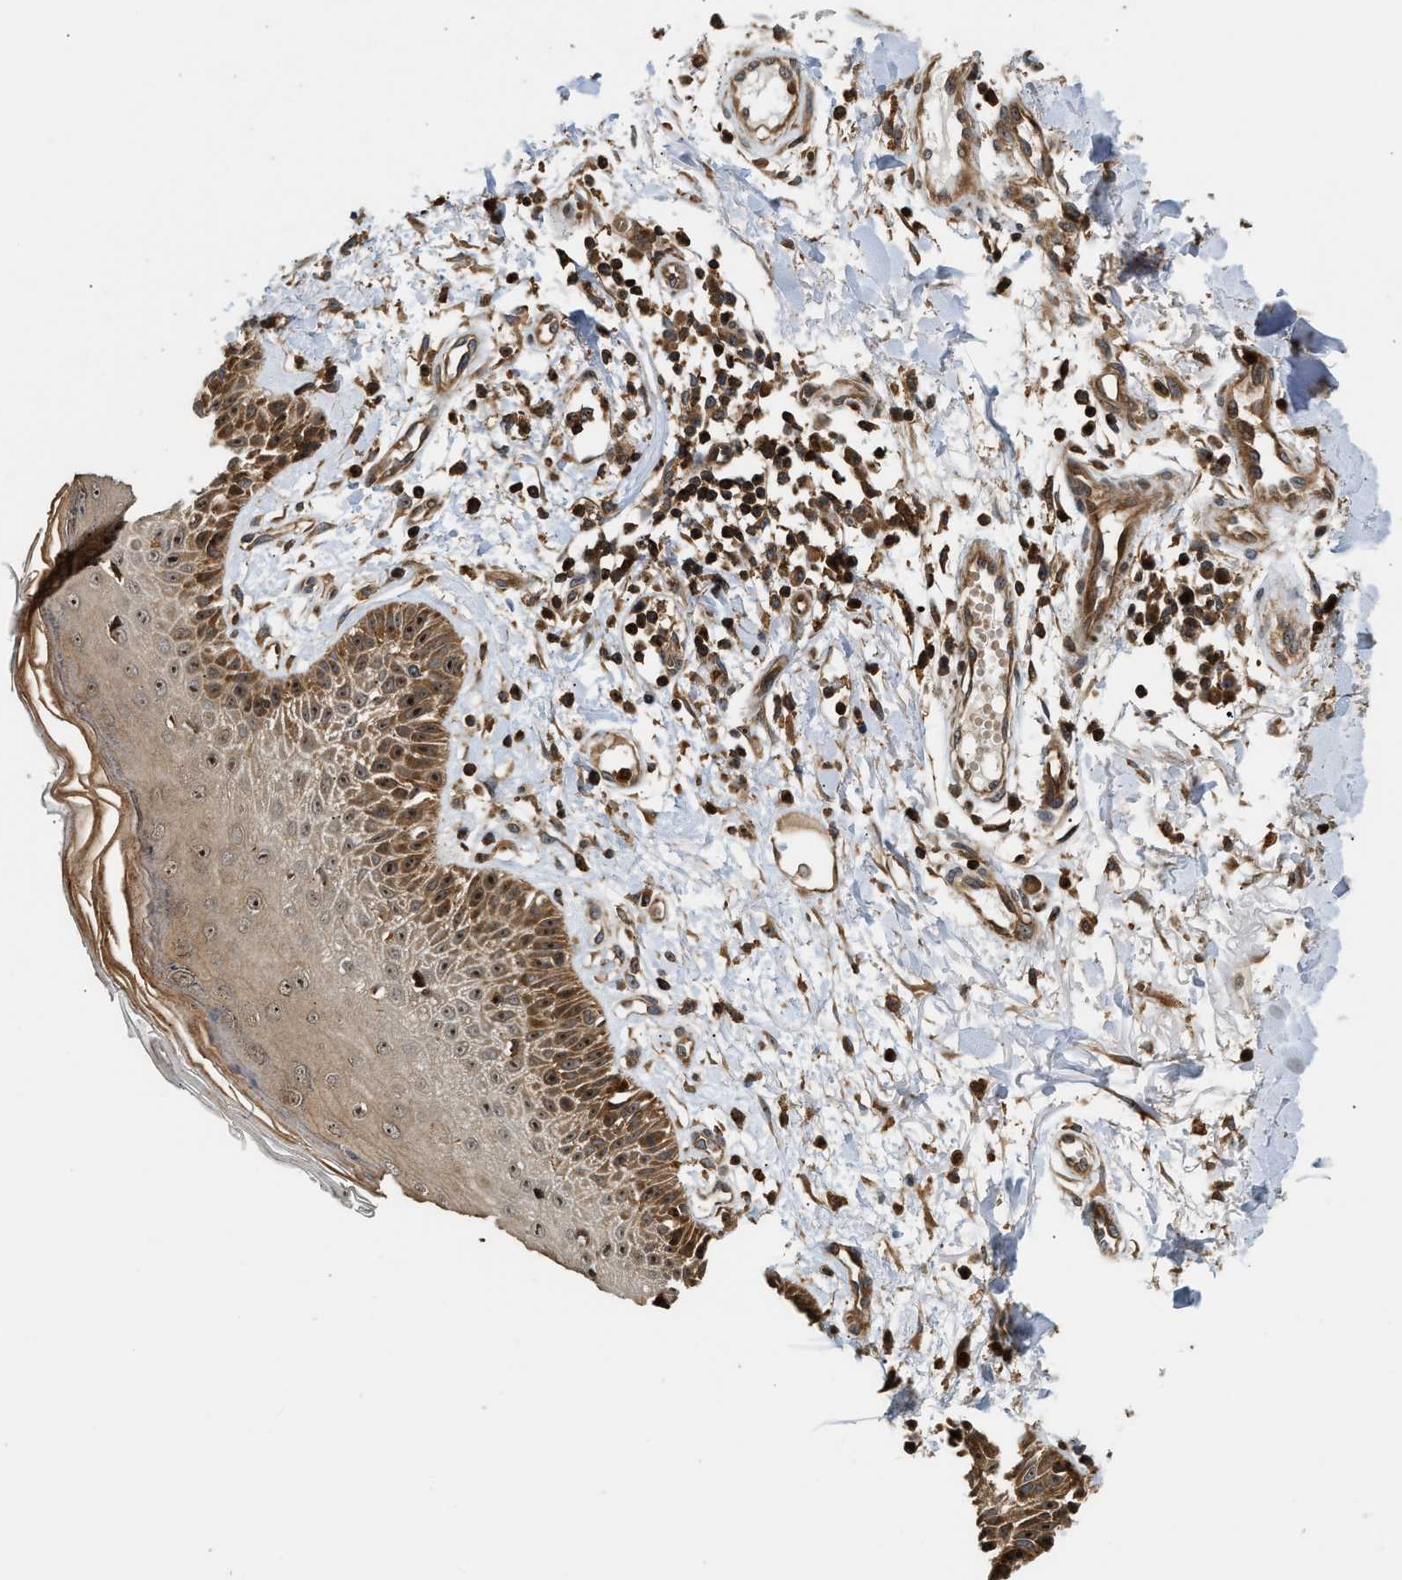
{"staining": {"intensity": "moderate", "quantity": ">75%", "location": "cytoplasmic/membranous"}, "tissue": "skin cancer", "cell_type": "Tumor cells", "image_type": "cancer", "snomed": [{"axis": "morphology", "description": "Normal tissue, NOS"}, {"axis": "morphology", "description": "Basal cell carcinoma"}, {"axis": "topography", "description": "Skin"}], "caption": "The histopathology image exhibits a brown stain indicating the presence of a protein in the cytoplasmic/membranous of tumor cells in basal cell carcinoma (skin). (DAB IHC with brightfield microscopy, high magnification).", "gene": "SNX5", "patient": {"sex": "male", "age": 79}}